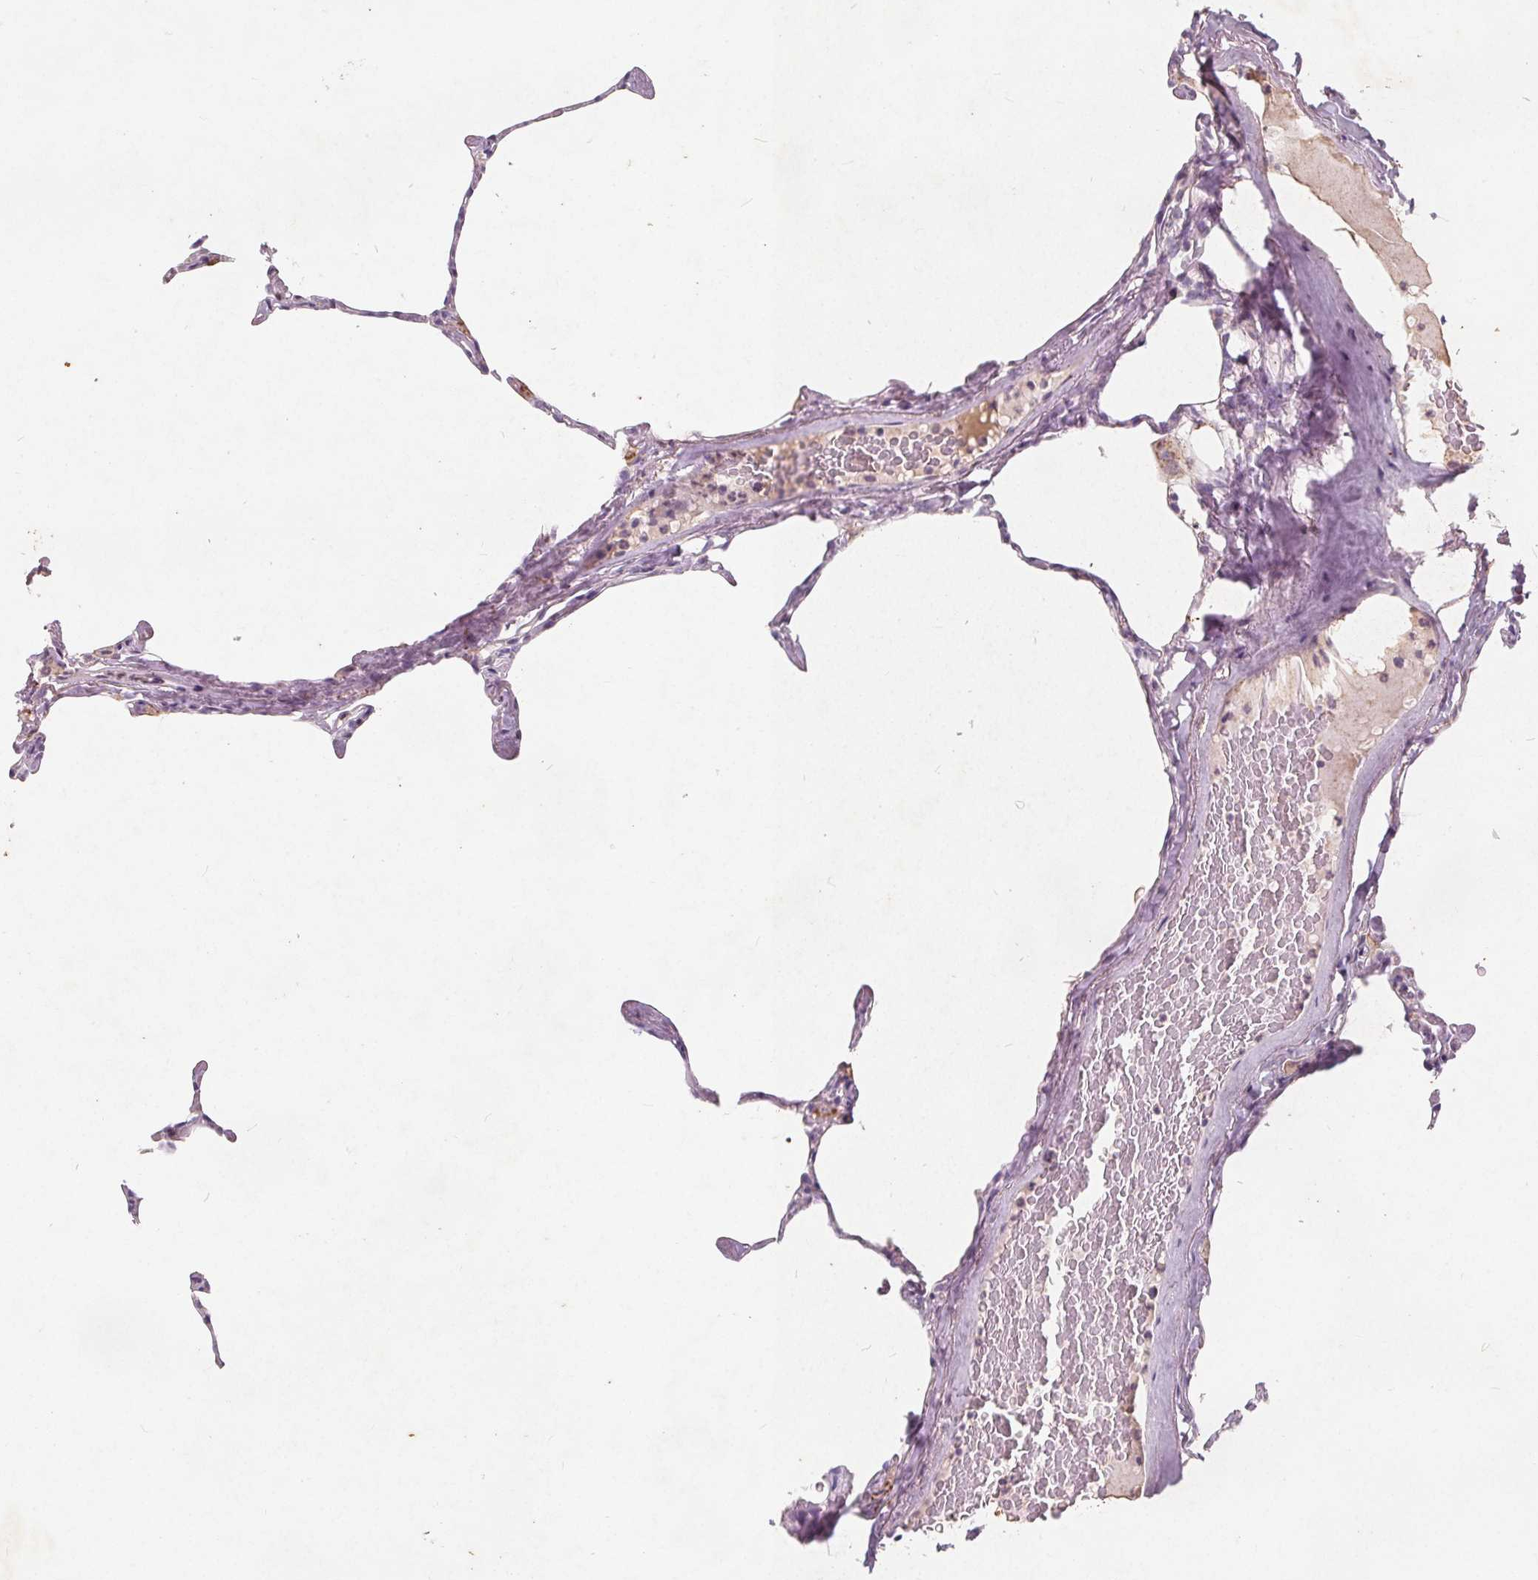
{"staining": {"intensity": "negative", "quantity": "none", "location": "none"}, "tissue": "lung", "cell_type": "Alveolar cells", "image_type": "normal", "snomed": [{"axis": "morphology", "description": "Normal tissue, NOS"}, {"axis": "topography", "description": "Lung"}], "caption": "IHC of benign lung shows no positivity in alveolar cells. The staining is performed using DAB (3,3'-diaminobenzidine) brown chromogen with nuclei counter-stained in using hematoxylin.", "gene": "C19orf84", "patient": {"sex": "male", "age": 65}}